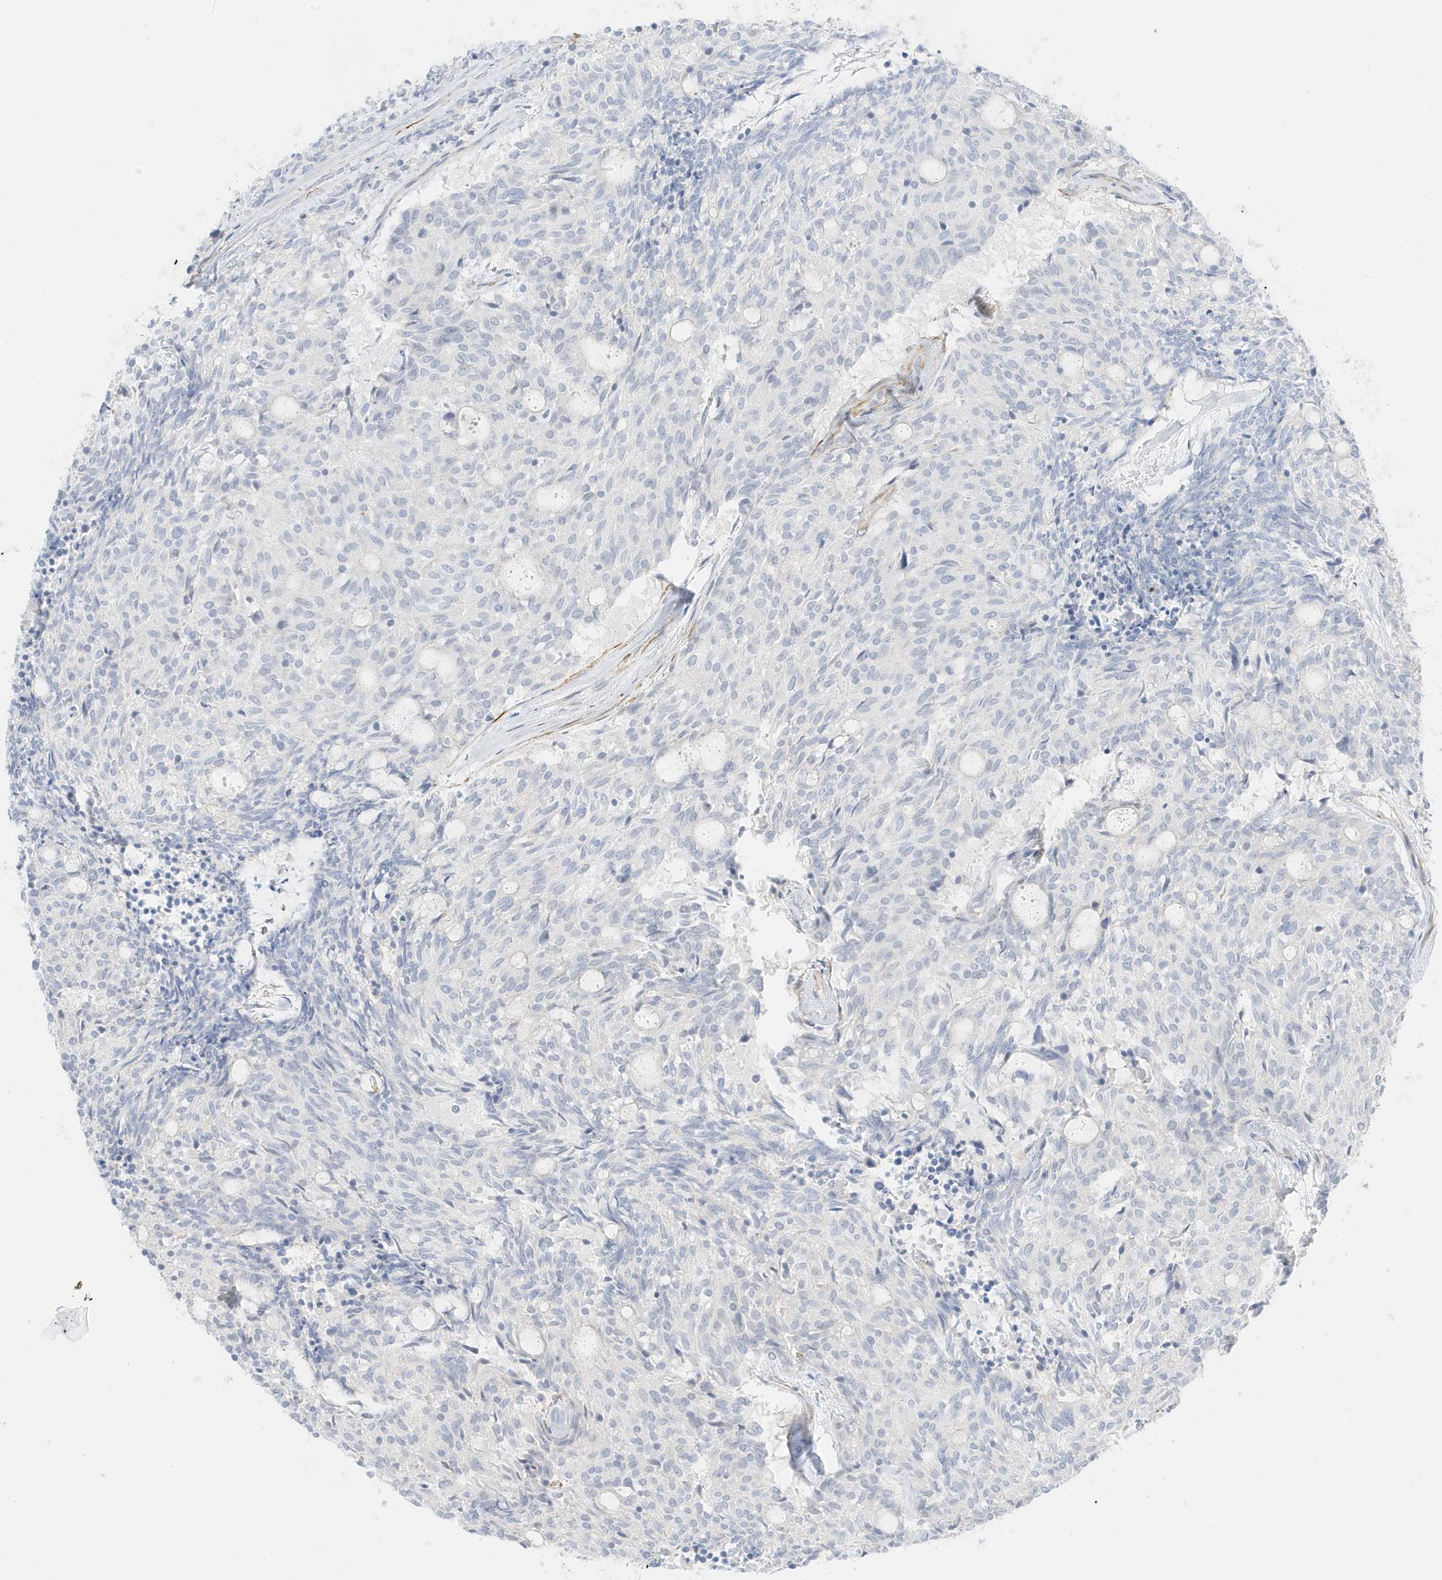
{"staining": {"intensity": "negative", "quantity": "none", "location": "none"}, "tissue": "carcinoid", "cell_type": "Tumor cells", "image_type": "cancer", "snomed": [{"axis": "morphology", "description": "Carcinoid, malignant, NOS"}, {"axis": "topography", "description": "Pancreas"}], "caption": "Immunohistochemical staining of human carcinoid (malignant) demonstrates no significant positivity in tumor cells. (DAB immunohistochemistry visualized using brightfield microscopy, high magnification).", "gene": "SLC22A13", "patient": {"sex": "female", "age": 54}}